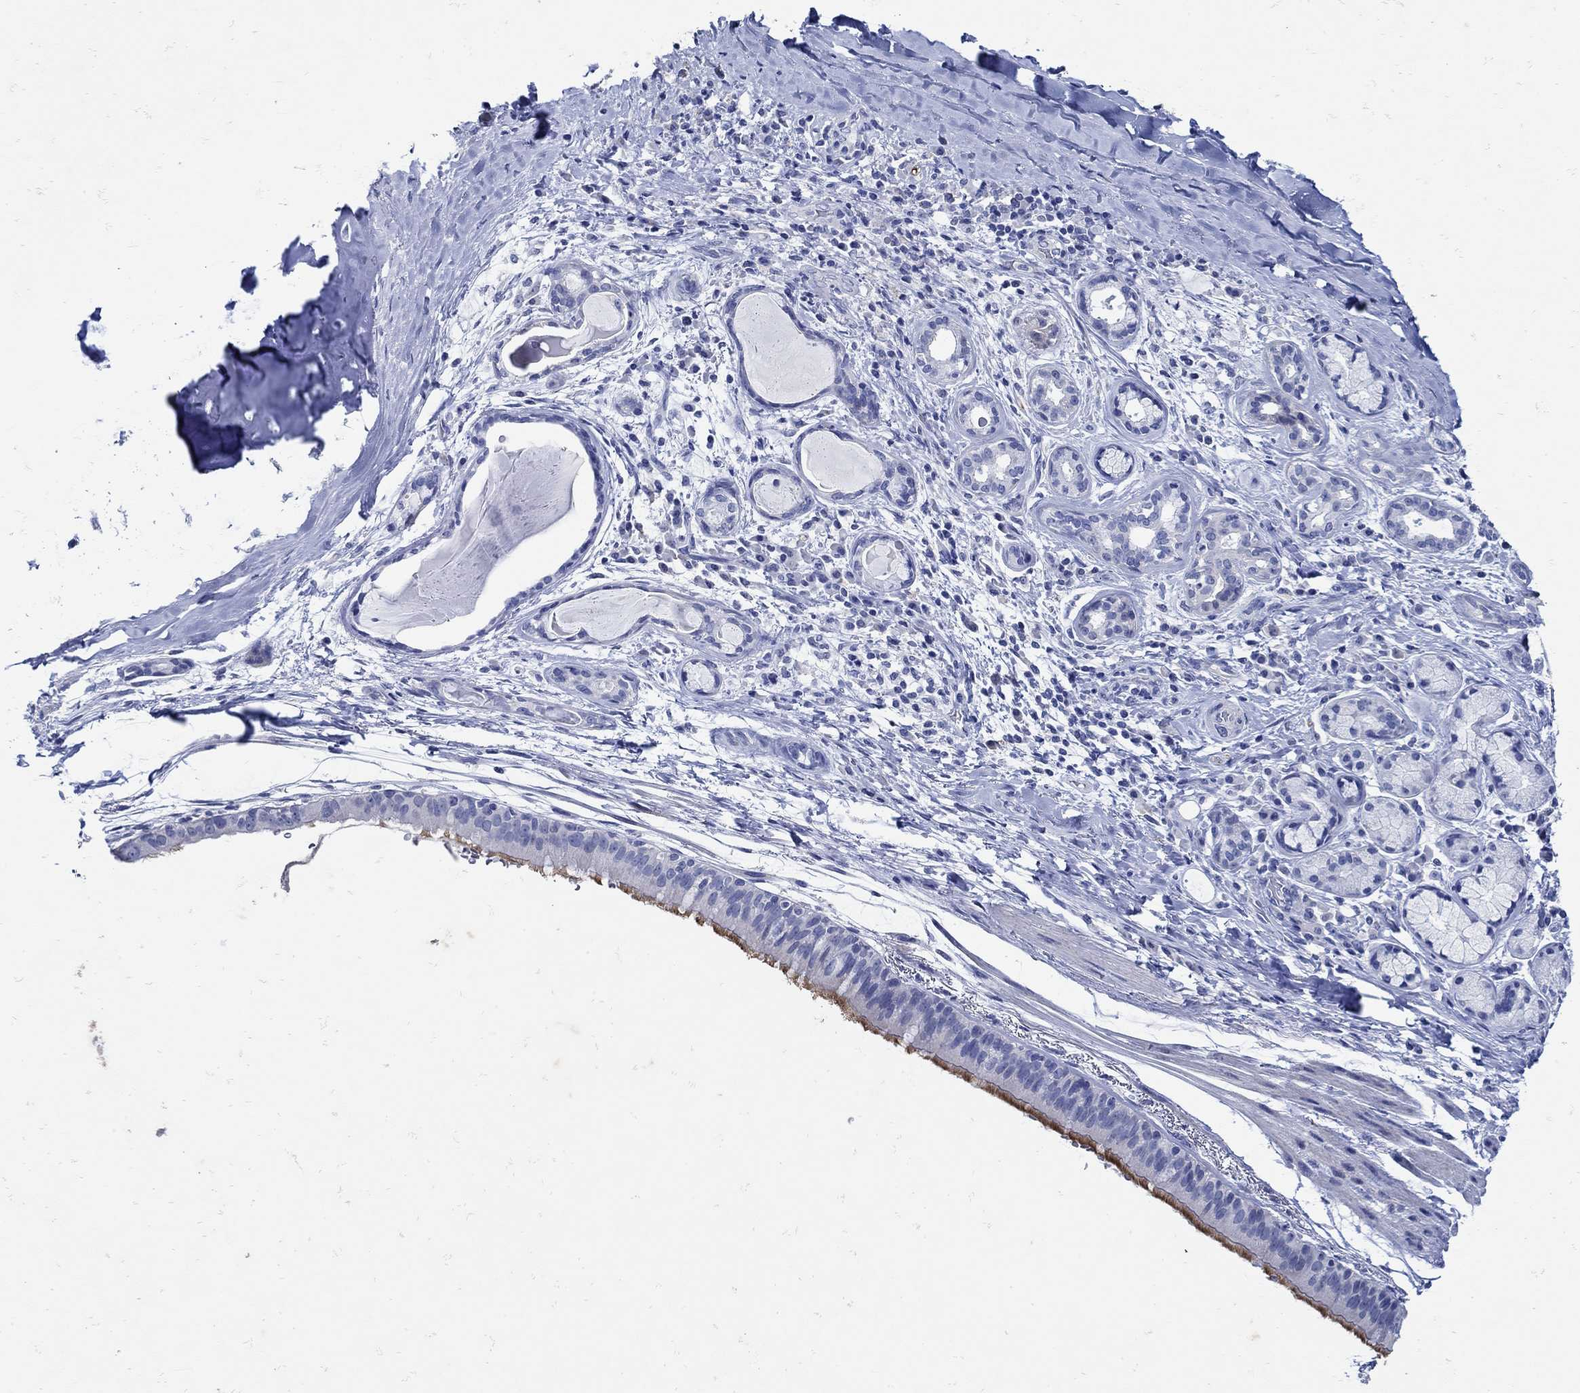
{"staining": {"intensity": "strong", "quantity": "25%-75%", "location": "cytoplasmic/membranous"}, "tissue": "bronchus", "cell_type": "Respiratory epithelial cells", "image_type": "normal", "snomed": [{"axis": "morphology", "description": "Normal tissue, NOS"}, {"axis": "morphology", "description": "Squamous cell carcinoma, NOS"}, {"axis": "topography", "description": "Bronchus"}, {"axis": "topography", "description": "Lung"}], "caption": "Brown immunohistochemical staining in normal human bronchus displays strong cytoplasmic/membranous staining in about 25%-75% of respiratory epithelial cells.", "gene": "NOS1", "patient": {"sex": "male", "age": 69}}